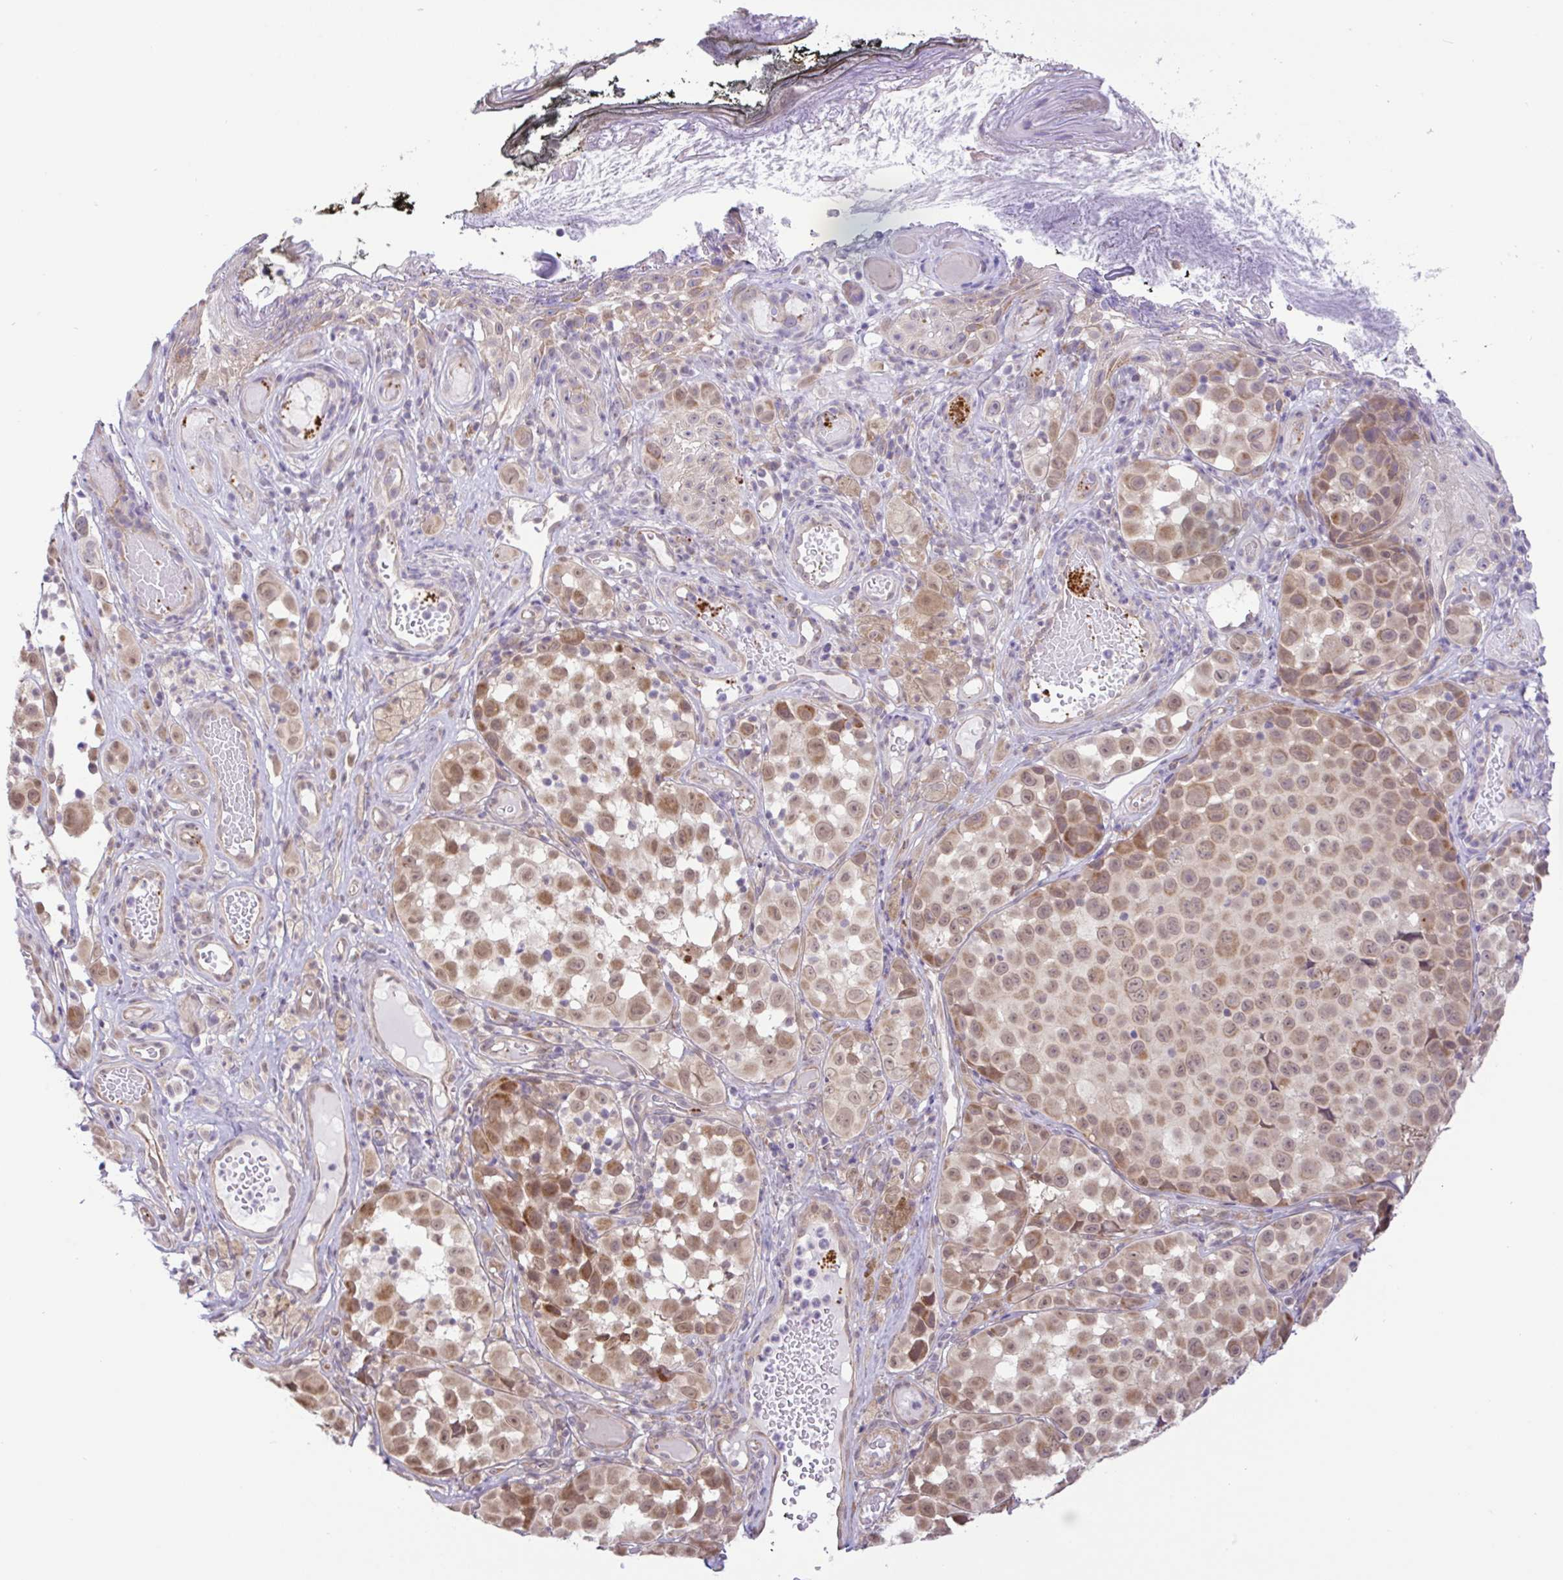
{"staining": {"intensity": "moderate", "quantity": ">75%", "location": "cytoplasmic/membranous,nuclear"}, "tissue": "melanoma", "cell_type": "Tumor cells", "image_type": "cancer", "snomed": [{"axis": "morphology", "description": "Malignant melanoma, NOS"}, {"axis": "topography", "description": "Skin"}], "caption": "DAB immunohistochemical staining of melanoma shows moderate cytoplasmic/membranous and nuclear protein positivity in approximately >75% of tumor cells.", "gene": "DLEU7", "patient": {"sex": "male", "age": 64}}